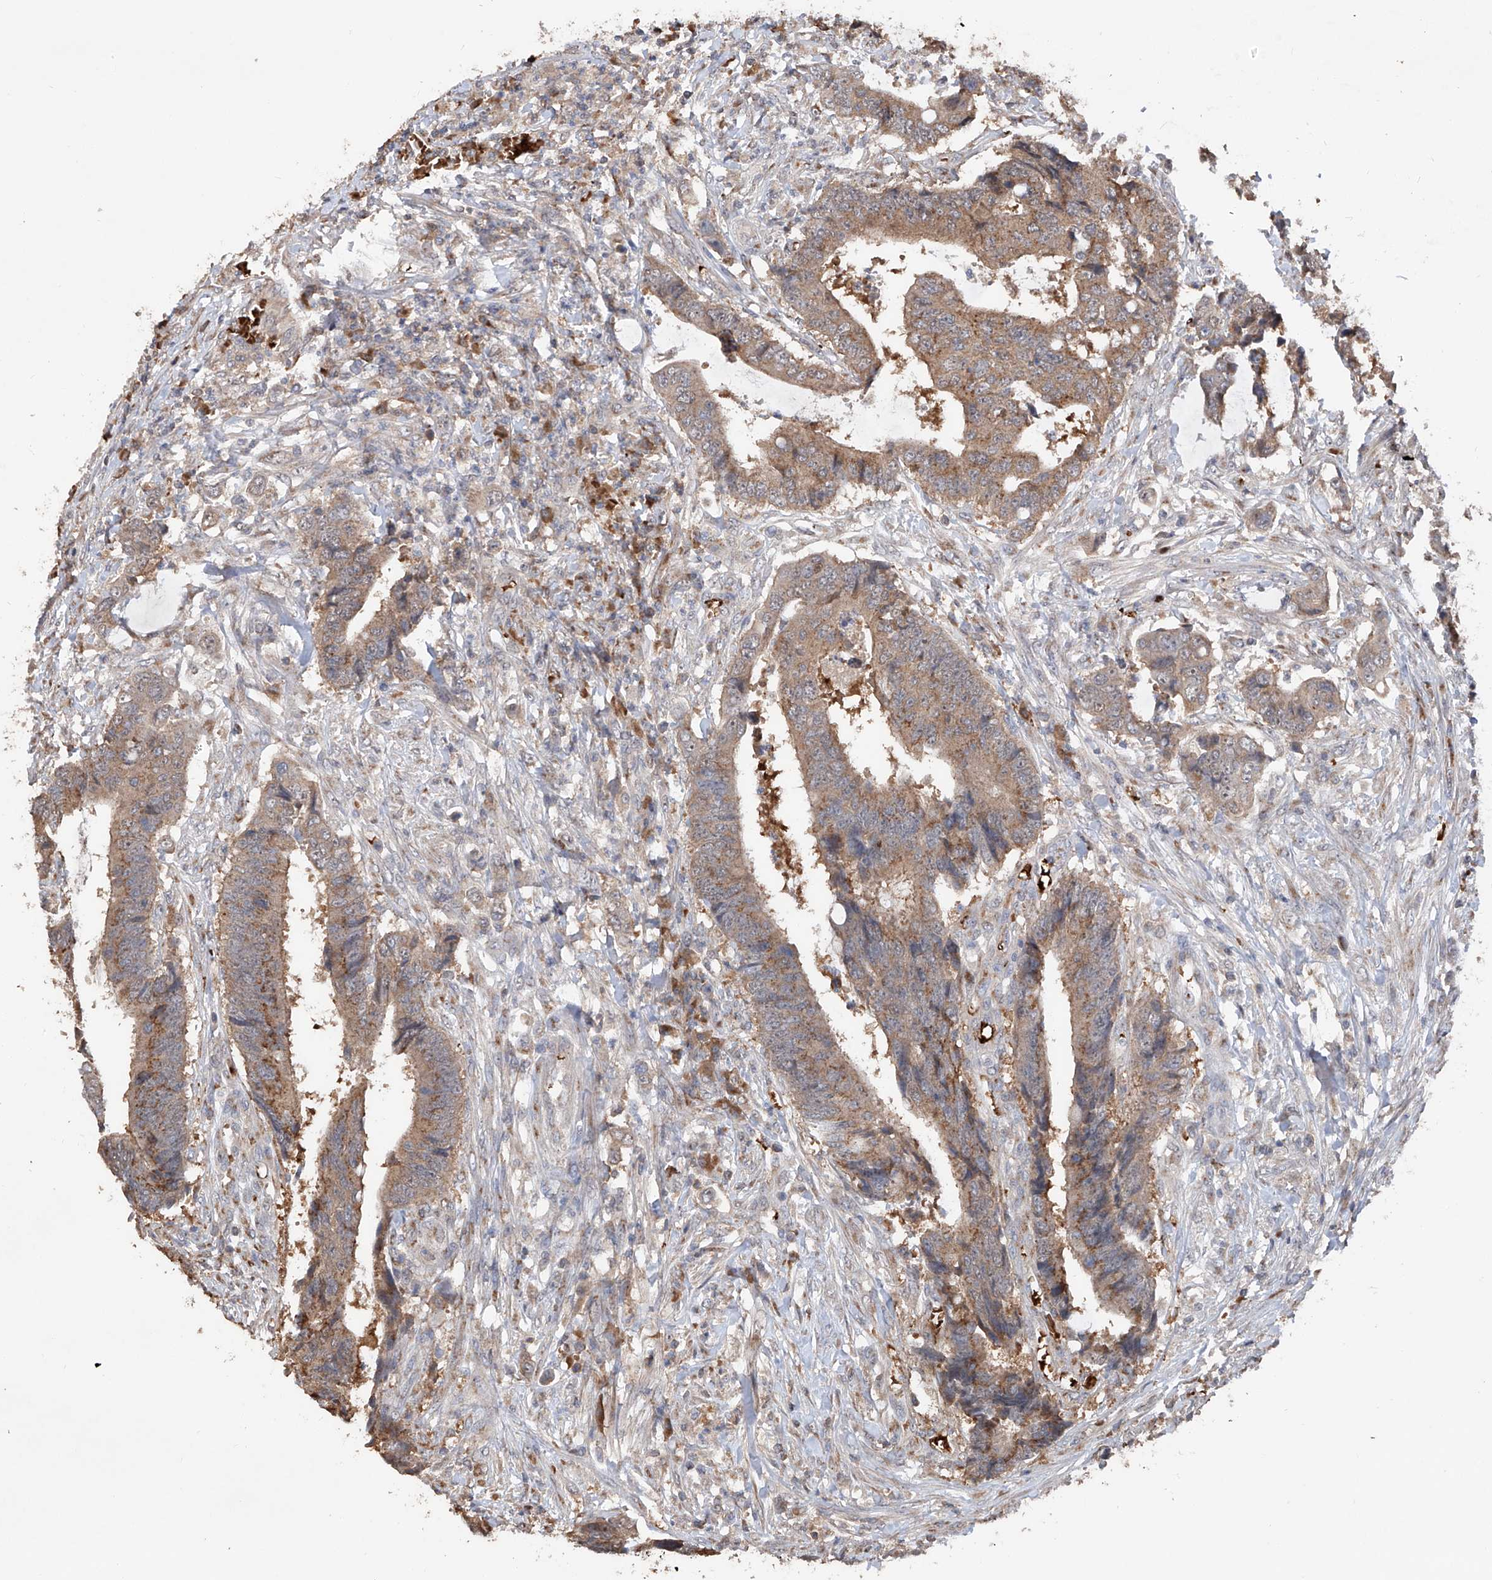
{"staining": {"intensity": "moderate", "quantity": ">75%", "location": "cytoplasmic/membranous"}, "tissue": "colorectal cancer", "cell_type": "Tumor cells", "image_type": "cancer", "snomed": [{"axis": "morphology", "description": "Adenocarcinoma, NOS"}, {"axis": "topography", "description": "Rectum"}], "caption": "Tumor cells display medium levels of moderate cytoplasmic/membranous staining in approximately >75% of cells in adenocarcinoma (colorectal).", "gene": "EDN1", "patient": {"sex": "male", "age": 84}}